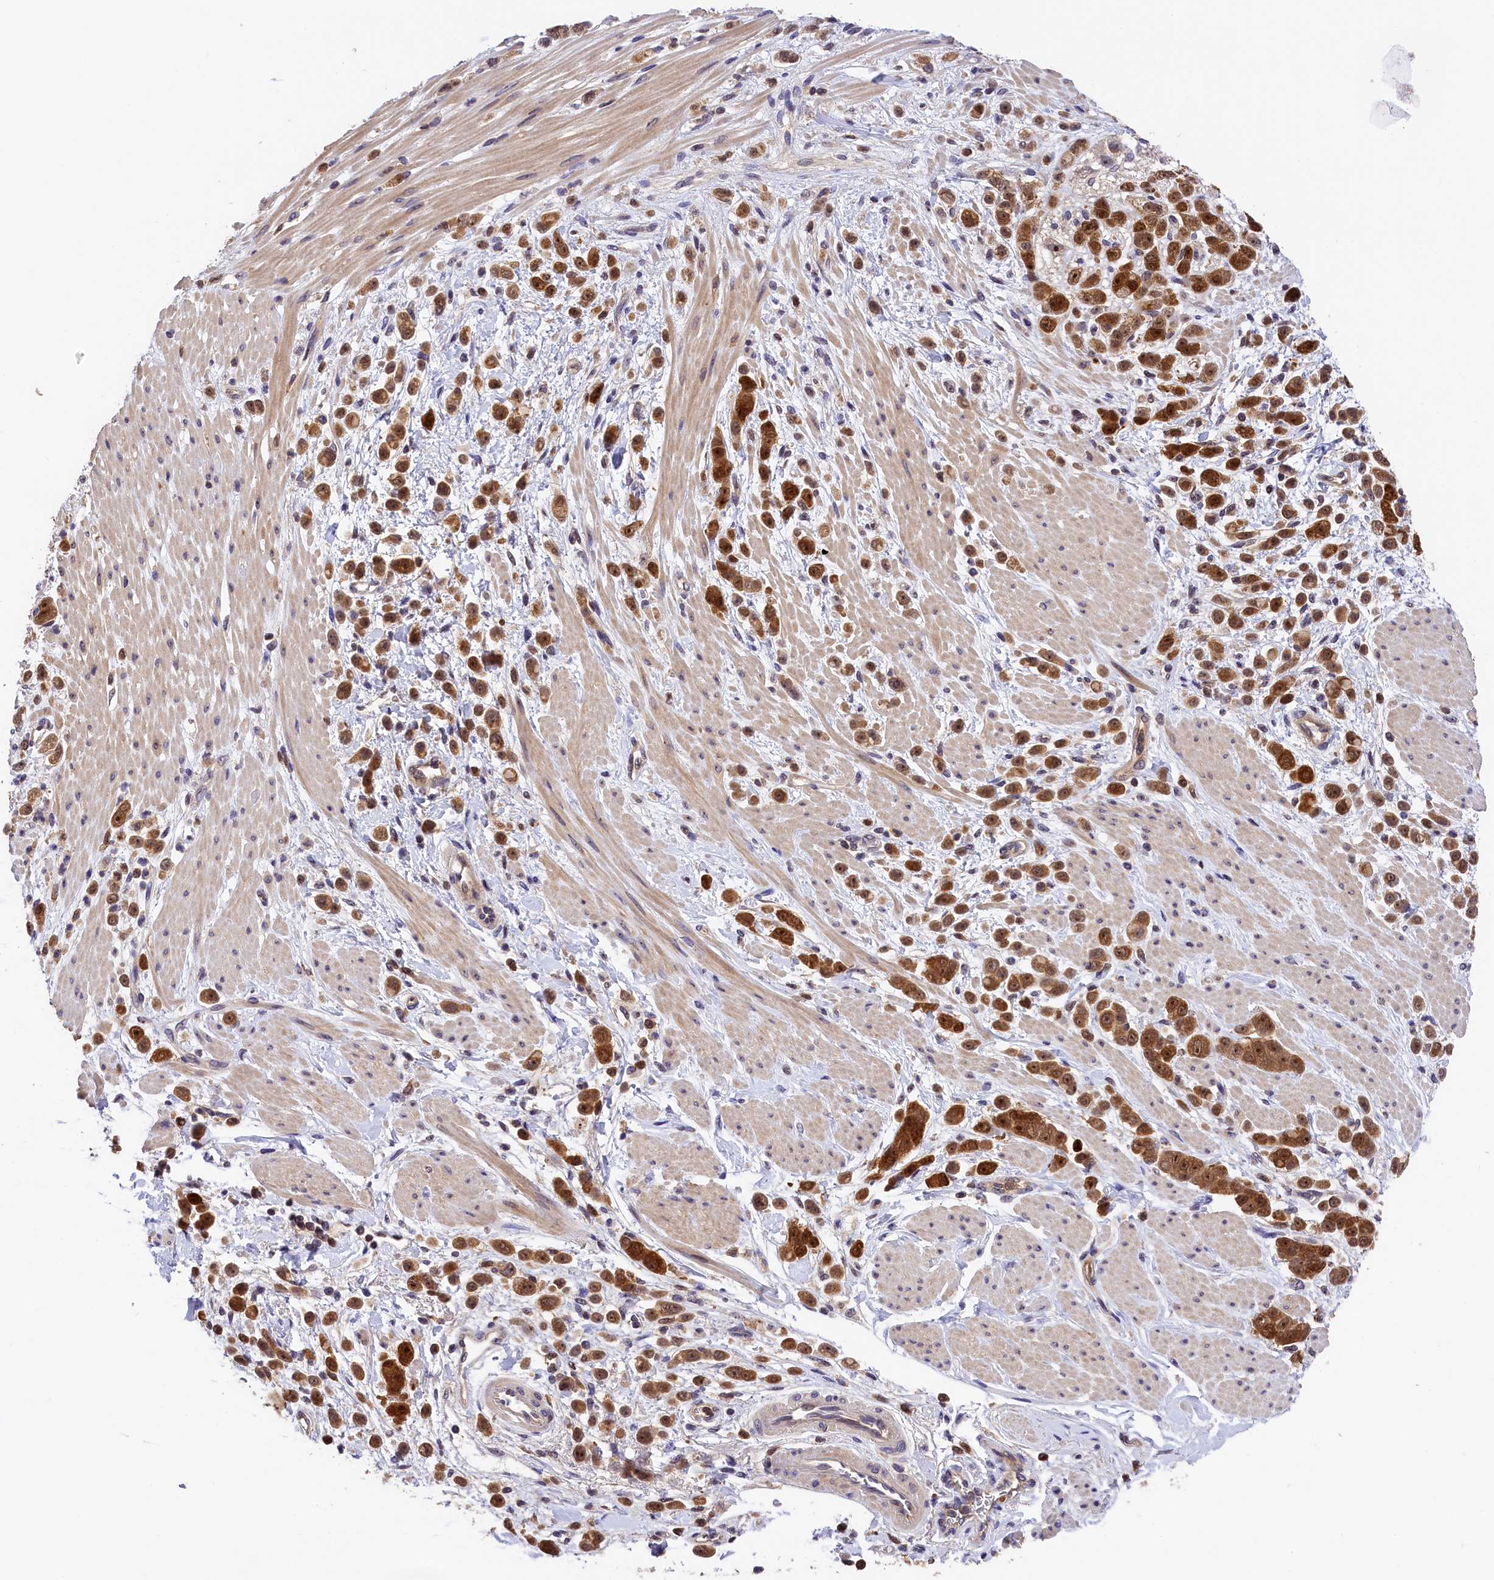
{"staining": {"intensity": "strong", "quantity": ">75%", "location": "cytoplasmic/membranous,nuclear"}, "tissue": "pancreatic cancer", "cell_type": "Tumor cells", "image_type": "cancer", "snomed": [{"axis": "morphology", "description": "Normal tissue, NOS"}, {"axis": "morphology", "description": "Adenocarcinoma, NOS"}, {"axis": "topography", "description": "Pancreas"}], "caption": "Adenocarcinoma (pancreatic) stained with a brown dye reveals strong cytoplasmic/membranous and nuclear positive expression in about >75% of tumor cells.", "gene": "EIF6", "patient": {"sex": "female", "age": 64}}